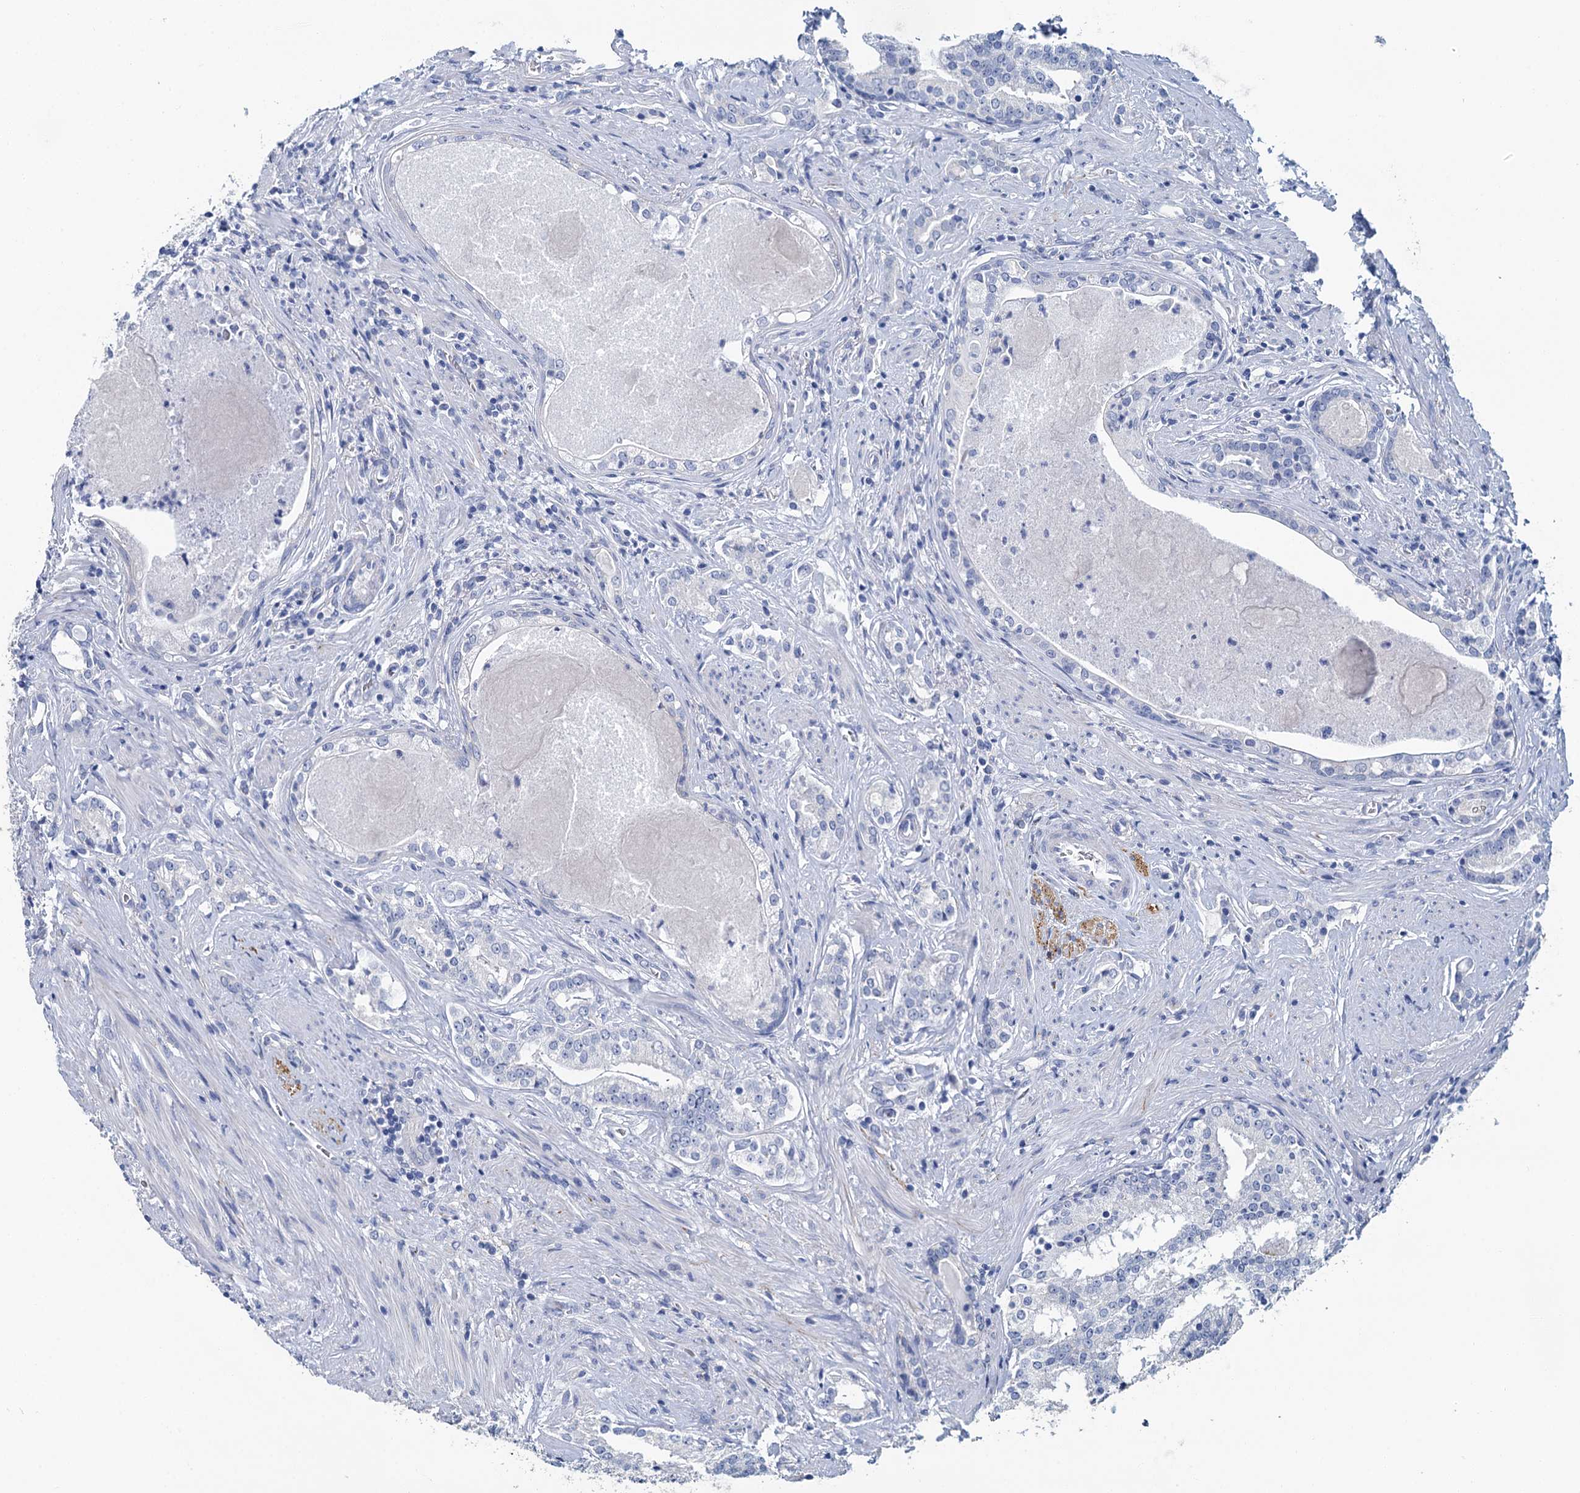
{"staining": {"intensity": "negative", "quantity": "none", "location": "none"}, "tissue": "prostate cancer", "cell_type": "Tumor cells", "image_type": "cancer", "snomed": [{"axis": "morphology", "description": "Adenocarcinoma, High grade"}, {"axis": "topography", "description": "Prostate"}], "caption": "Protein analysis of prostate cancer (high-grade adenocarcinoma) displays no significant staining in tumor cells.", "gene": "SNCB", "patient": {"sex": "male", "age": 58}}